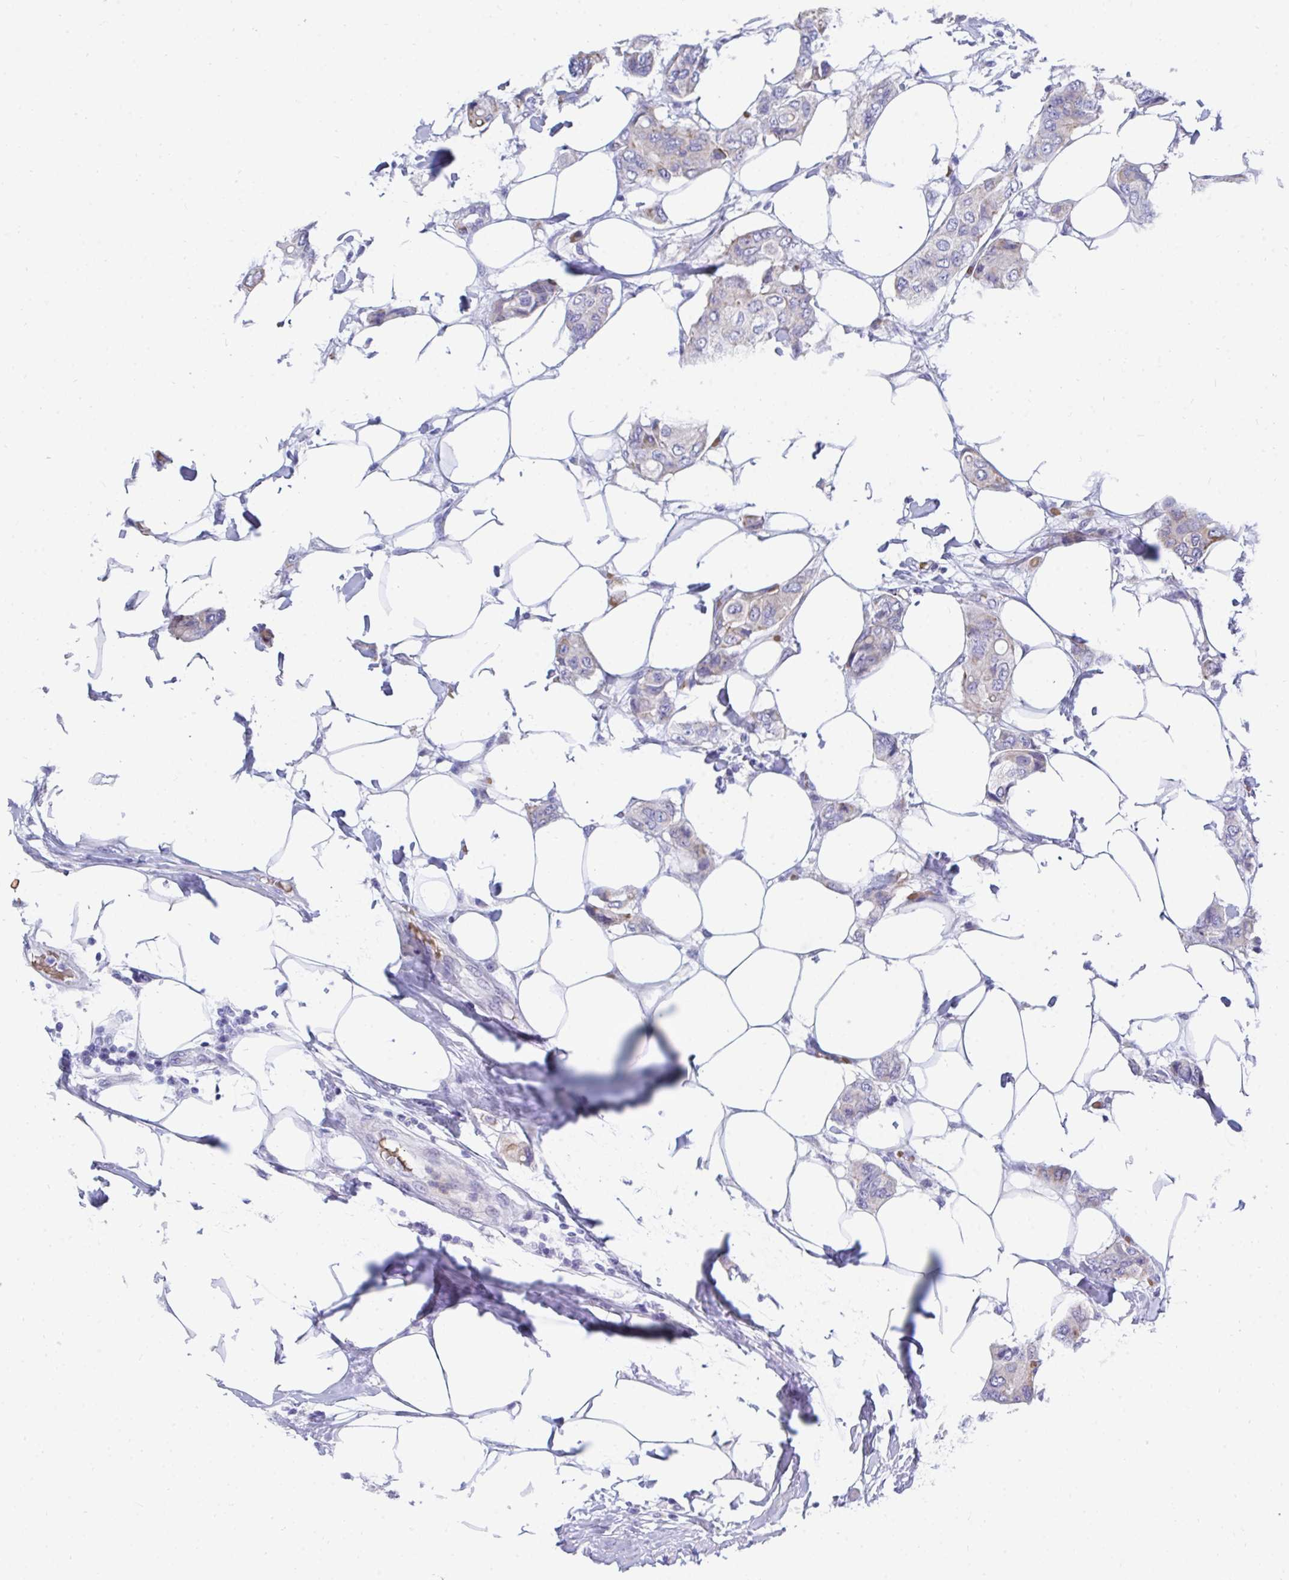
{"staining": {"intensity": "weak", "quantity": "<25%", "location": "cytoplasmic/membranous"}, "tissue": "breast cancer", "cell_type": "Tumor cells", "image_type": "cancer", "snomed": [{"axis": "morphology", "description": "Lobular carcinoma"}, {"axis": "topography", "description": "Breast"}], "caption": "Photomicrograph shows no significant protein staining in tumor cells of lobular carcinoma (breast). Nuclei are stained in blue.", "gene": "MROH2B", "patient": {"sex": "female", "age": 51}}